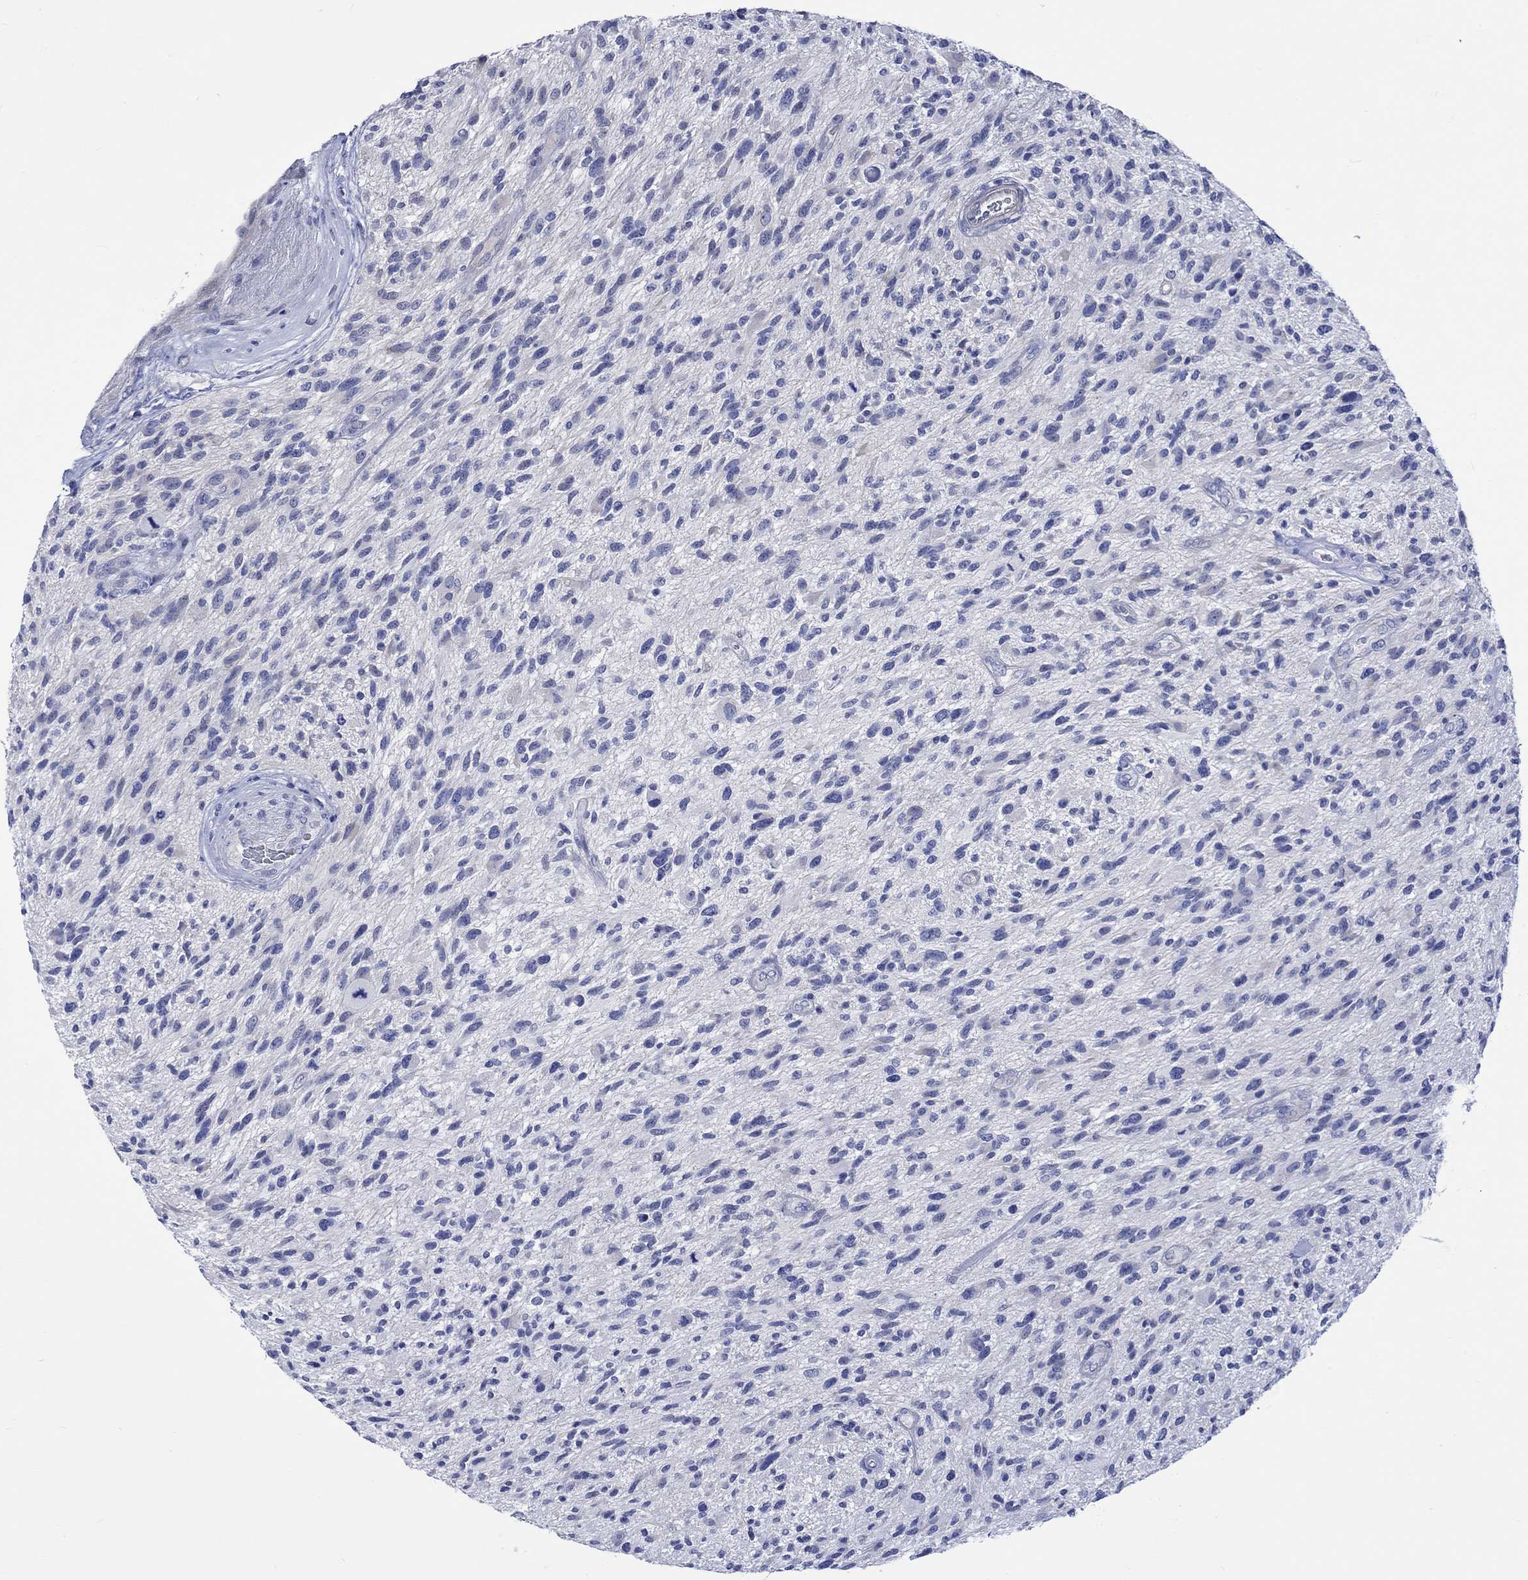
{"staining": {"intensity": "negative", "quantity": "none", "location": "none"}, "tissue": "glioma", "cell_type": "Tumor cells", "image_type": "cancer", "snomed": [{"axis": "morphology", "description": "Glioma, malignant, High grade"}, {"axis": "topography", "description": "Brain"}], "caption": "This is an immunohistochemistry histopathology image of human glioma. There is no expression in tumor cells.", "gene": "HARBI1", "patient": {"sex": "male", "age": 47}}